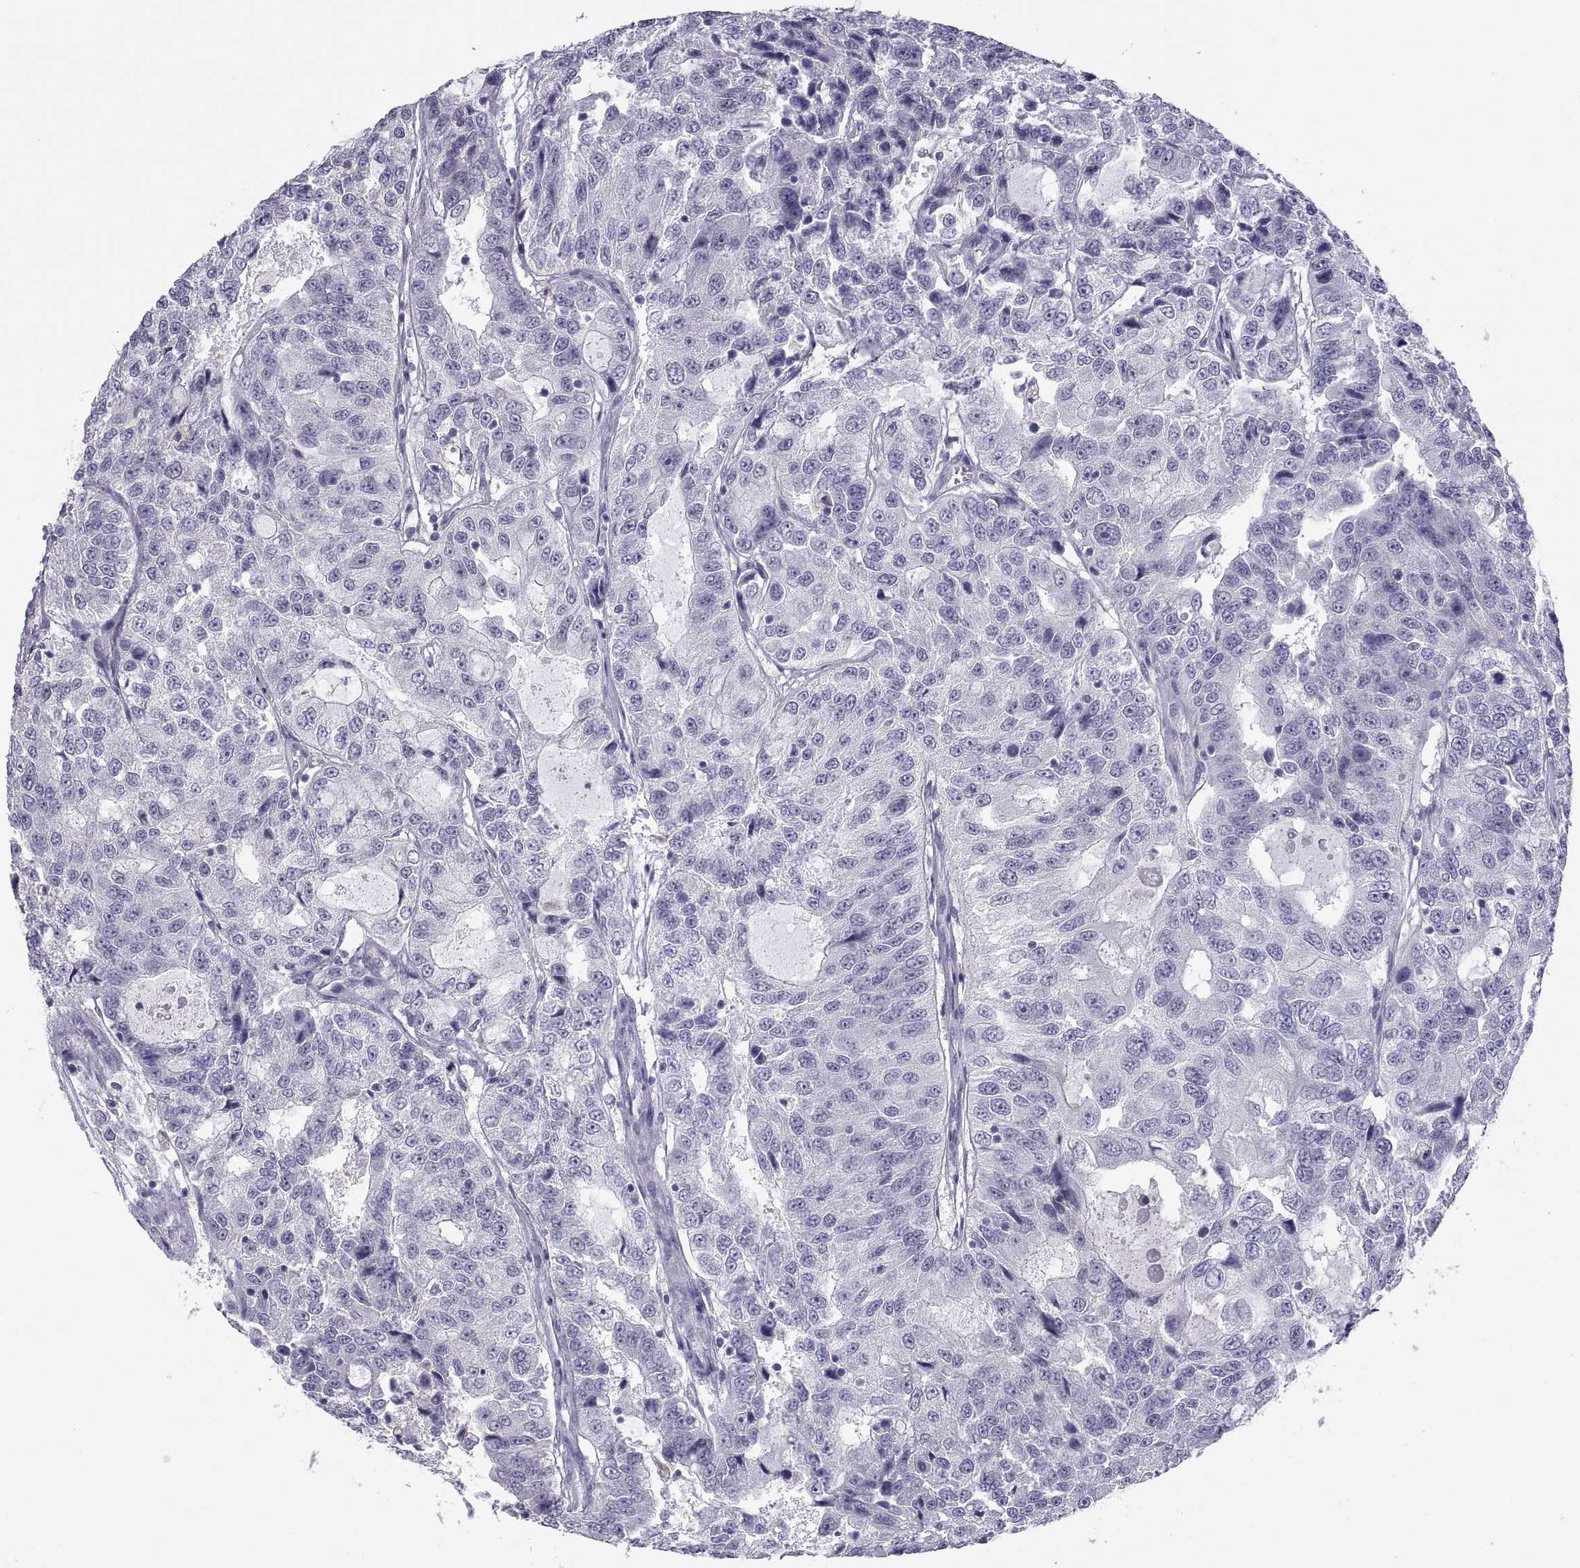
{"staining": {"intensity": "negative", "quantity": "none", "location": "none"}, "tissue": "urothelial cancer", "cell_type": "Tumor cells", "image_type": "cancer", "snomed": [{"axis": "morphology", "description": "Urothelial carcinoma, NOS"}, {"axis": "morphology", "description": "Urothelial carcinoma, High grade"}, {"axis": "topography", "description": "Urinary bladder"}], "caption": "Immunohistochemistry of human transitional cell carcinoma demonstrates no staining in tumor cells.", "gene": "RGS19", "patient": {"sex": "female", "age": 73}}